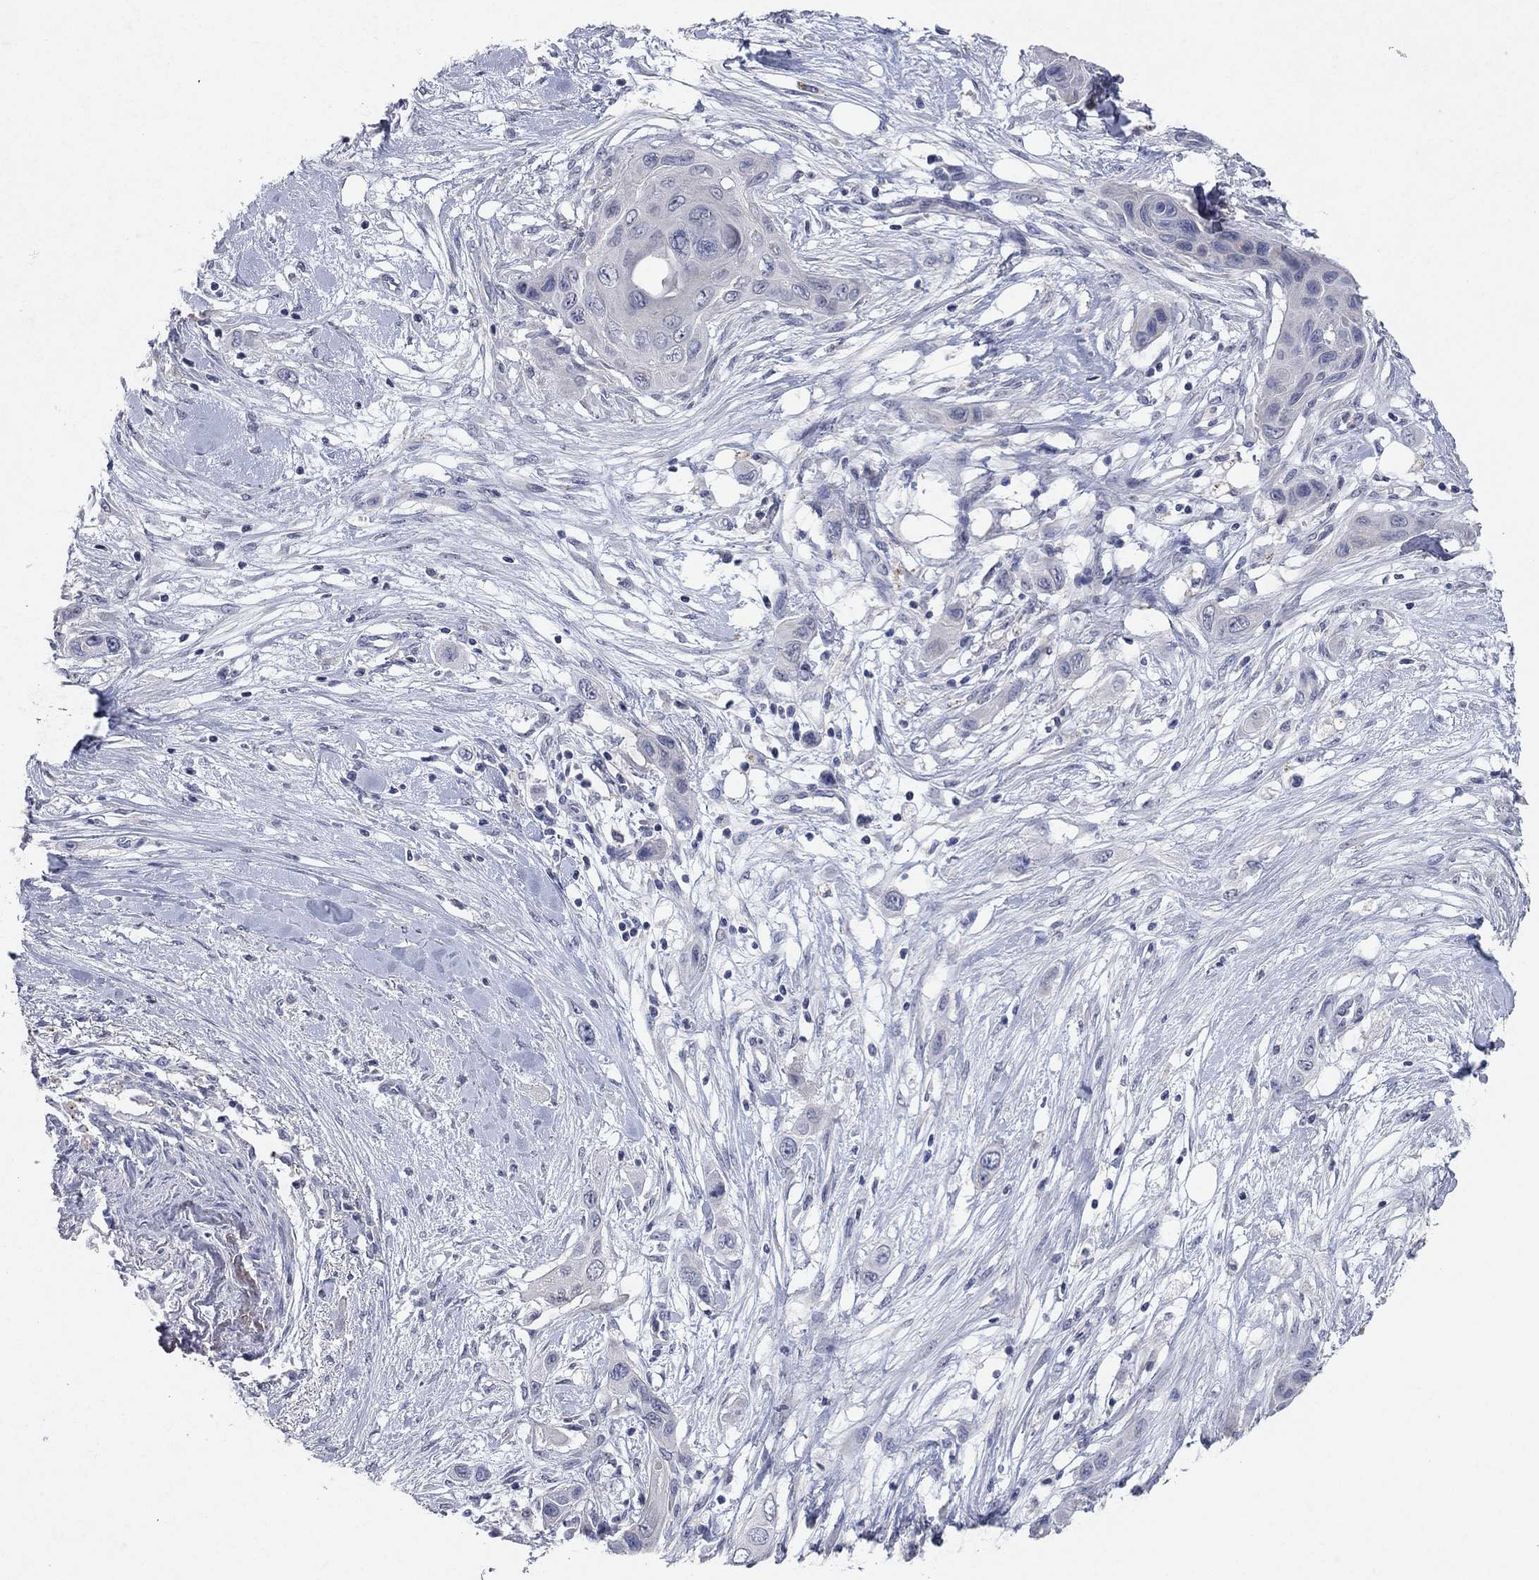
{"staining": {"intensity": "negative", "quantity": "none", "location": "none"}, "tissue": "skin cancer", "cell_type": "Tumor cells", "image_type": "cancer", "snomed": [{"axis": "morphology", "description": "Squamous cell carcinoma, NOS"}, {"axis": "topography", "description": "Skin"}], "caption": "High power microscopy image of an immunohistochemistry histopathology image of skin cancer (squamous cell carcinoma), revealing no significant staining in tumor cells.", "gene": "MMP13", "patient": {"sex": "male", "age": 79}}